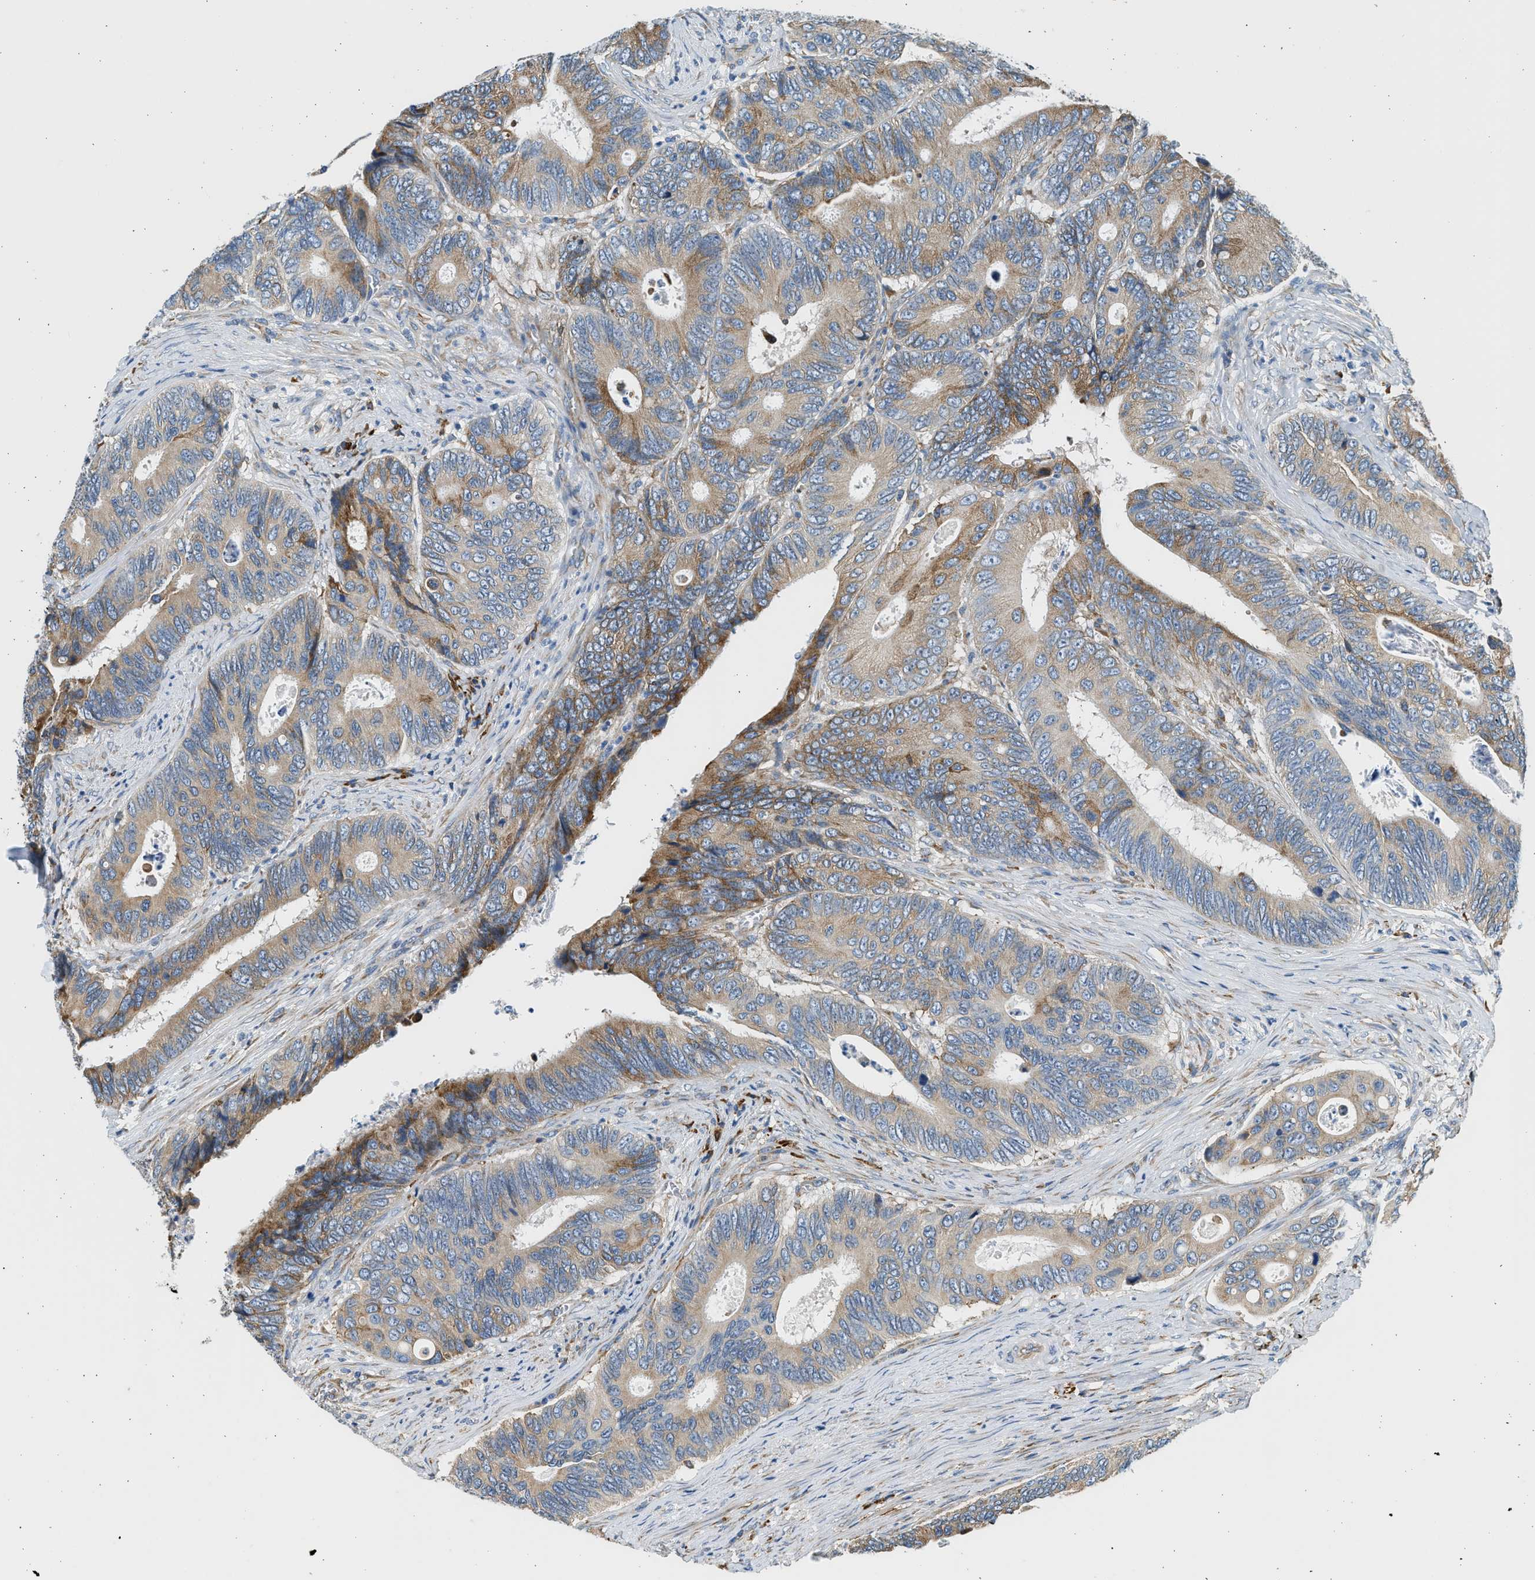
{"staining": {"intensity": "moderate", "quantity": "25%-75%", "location": "cytoplasmic/membranous"}, "tissue": "colorectal cancer", "cell_type": "Tumor cells", "image_type": "cancer", "snomed": [{"axis": "morphology", "description": "Inflammation, NOS"}, {"axis": "morphology", "description": "Adenocarcinoma, NOS"}, {"axis": "topography", "description": "Colon"}], "caption": "High-power microscopy captured an immunohistochemistry (IHC) micrograph of adenocarcinoma (colorectal), revealing moderate cytoplasmic/membranous staining in approximately 25%-75% of tumor cells. (IHC, brightfield microscopy, high magnification).", "gene": "CNTN6", "patient": {"sex": "male", "age": 72}}